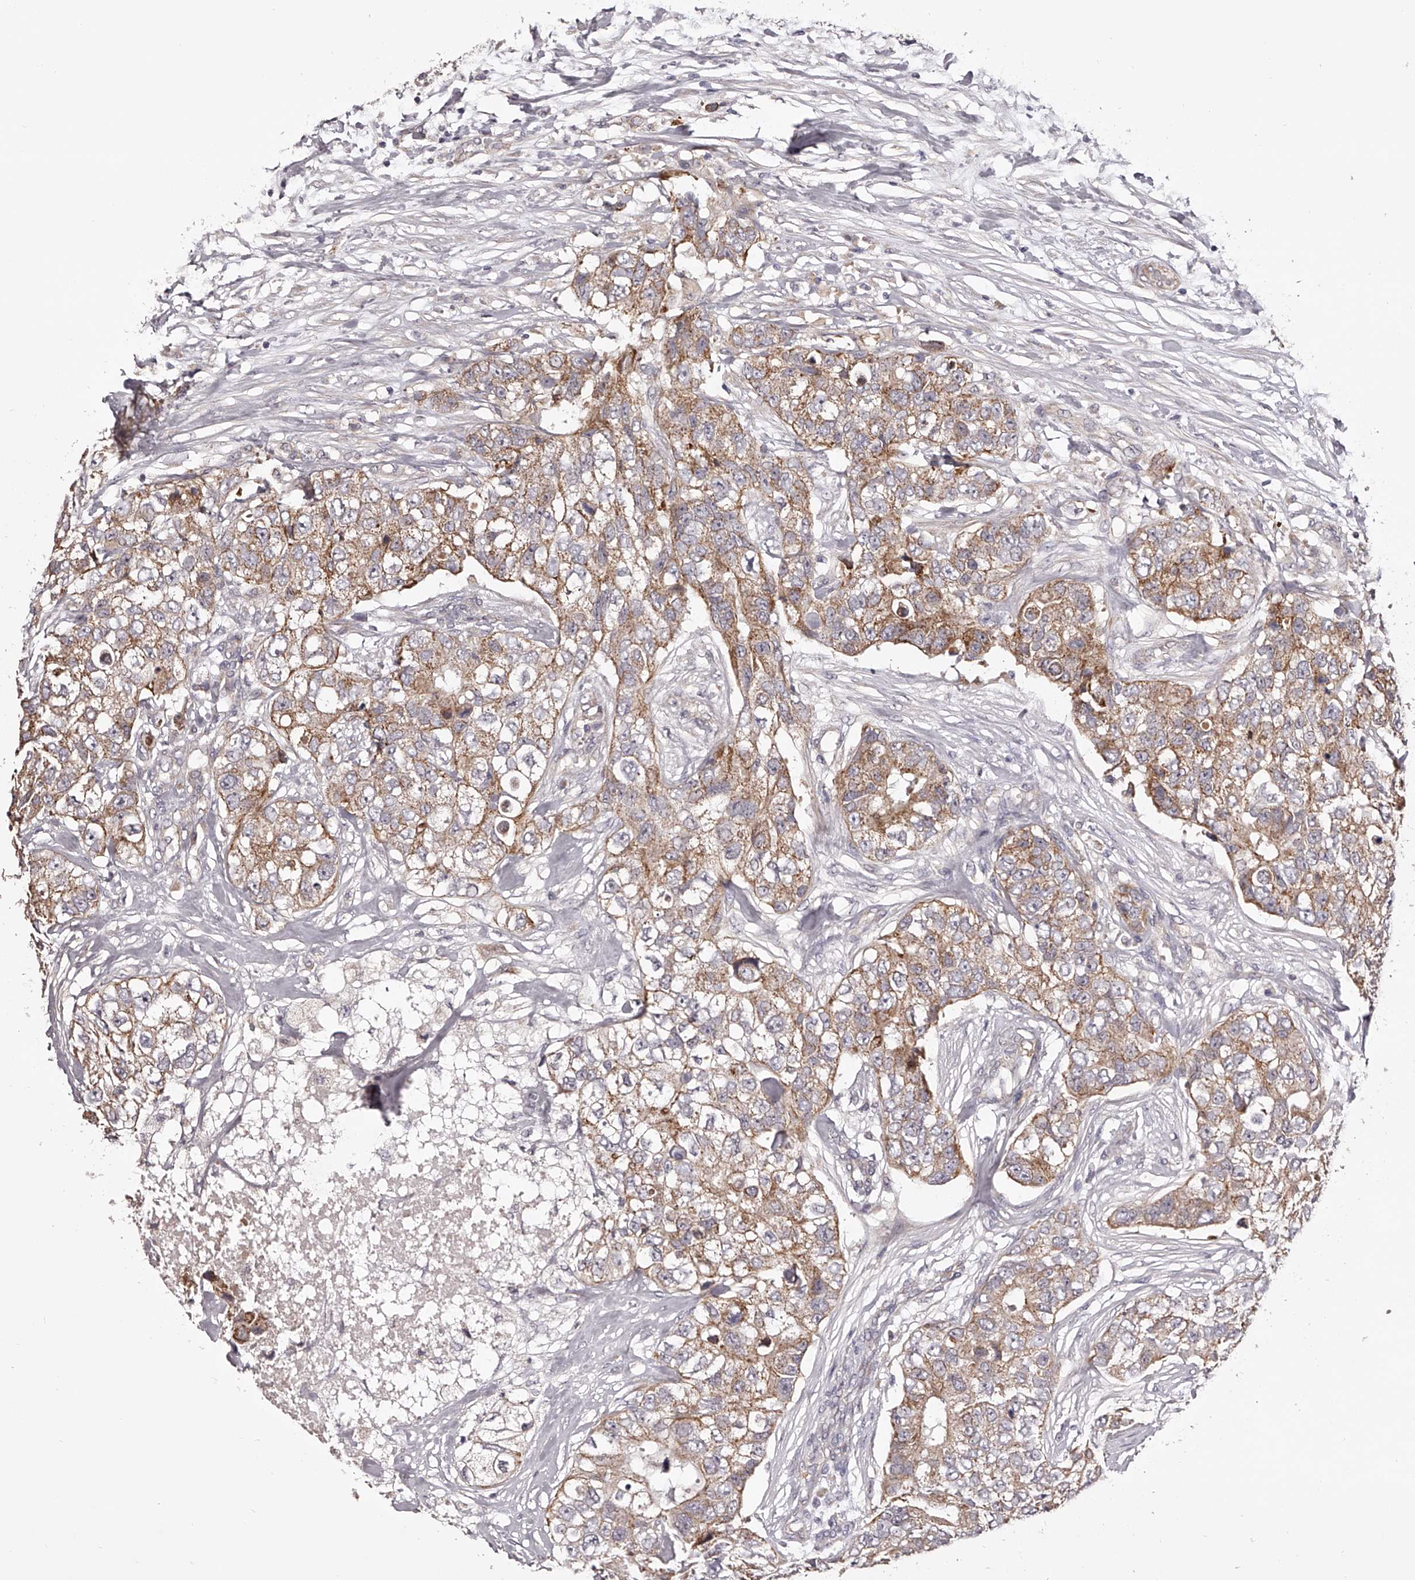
{"staining": {"intensity": "moderate", "quantity": ">75%", "location": "cytoplasmic/membranous"}, "tissue": "breast cancer", "cell_type": "Tumor cells", "image_type": "cancer", "snomed": [{"axis": "morphology", "description": "Duct carcinoma"}, {"axis": "topography", "description": "Breast"}], "caption": "Tumor cells exhibit medium levels of moderate cytoplasmic/membranous staining in approximately >75% of cells in invasive ductal carcinoma (breast).", "gene": "ODF2L", "patient": {"sex": "female", "age": 62}}